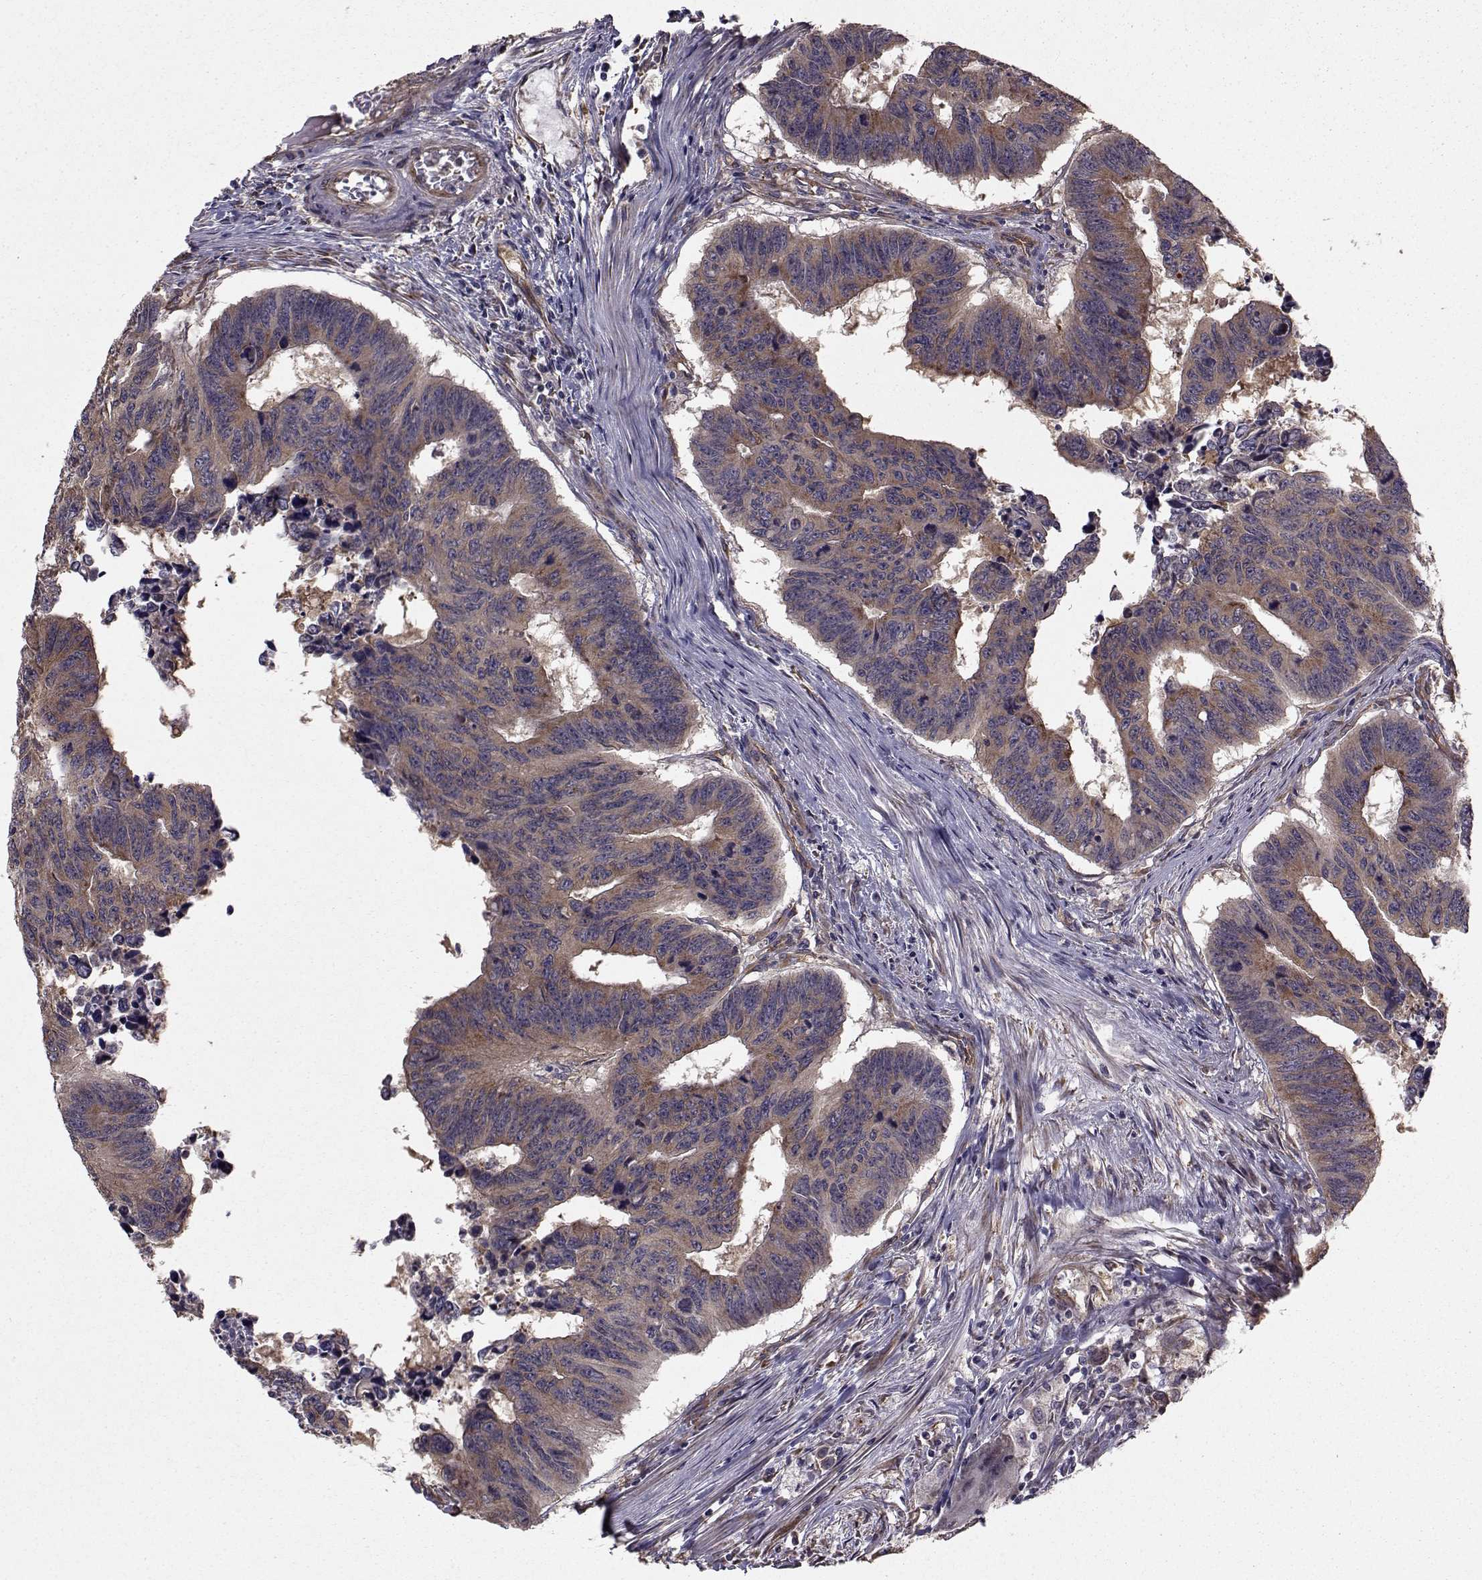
{"staining": {"intensity": "weak", "quantity": ">75%", "location": "cytoplasmic/membranous"}, "tissue": "colorectal cancer", "cell_type": "Tumor cells", "image_type": "cancer", "snomed": [{"axis": "morphology", "description": "Adenocarcinoma, NOS"}, {"axis": "topography", "description": "Rectum"}], "caption": "Immunohistochemical staining of human colorectal cancer displays low levels of weak cytoplasmic/membranous positivity in approximately >75% of tumor cells.", "gene": "TRIP10", "patient": {"sex": "female", "age": 85}}